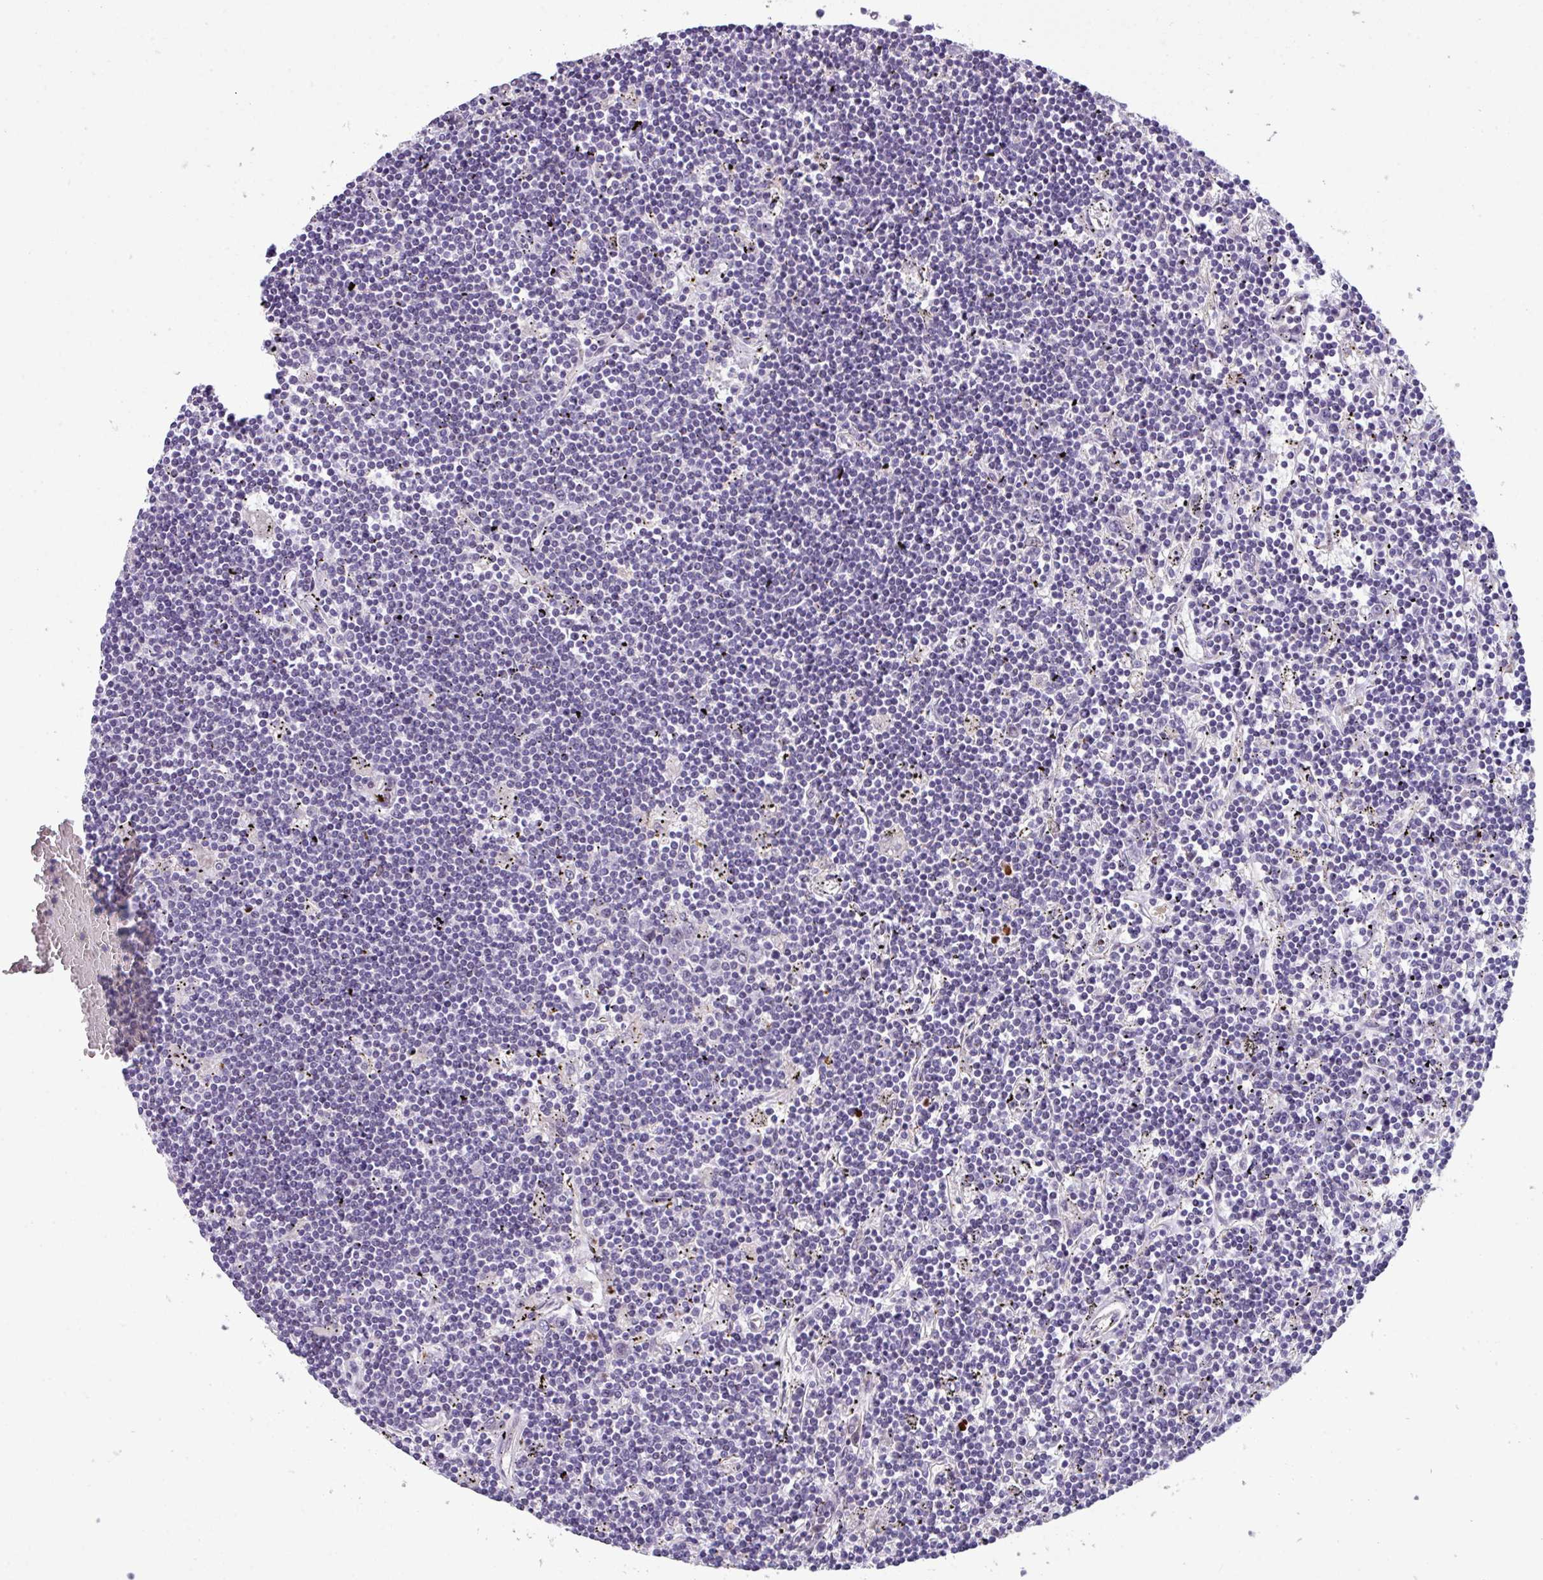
{"staining": {"intensity": "negative", "quantity": "none", "location": "none"}, "tissue": "lymphoma", "cell_type": "Tumor cells", "image_type": "cancer", "snomed": [{"axis": "morphology", "description": "Malignant lymphoma, non-Hodgkin's type, Low grade"}, {"axis": "topography", "description": "Spleen"}], "caption": "A high-resolution histopathology image shows immunohistochemistry (IHC) staining of lymphoma, which shows no significant positivity in tumor cells.", "gene": "ZFP3", "patient": {"sex": "male", "age": 76}}